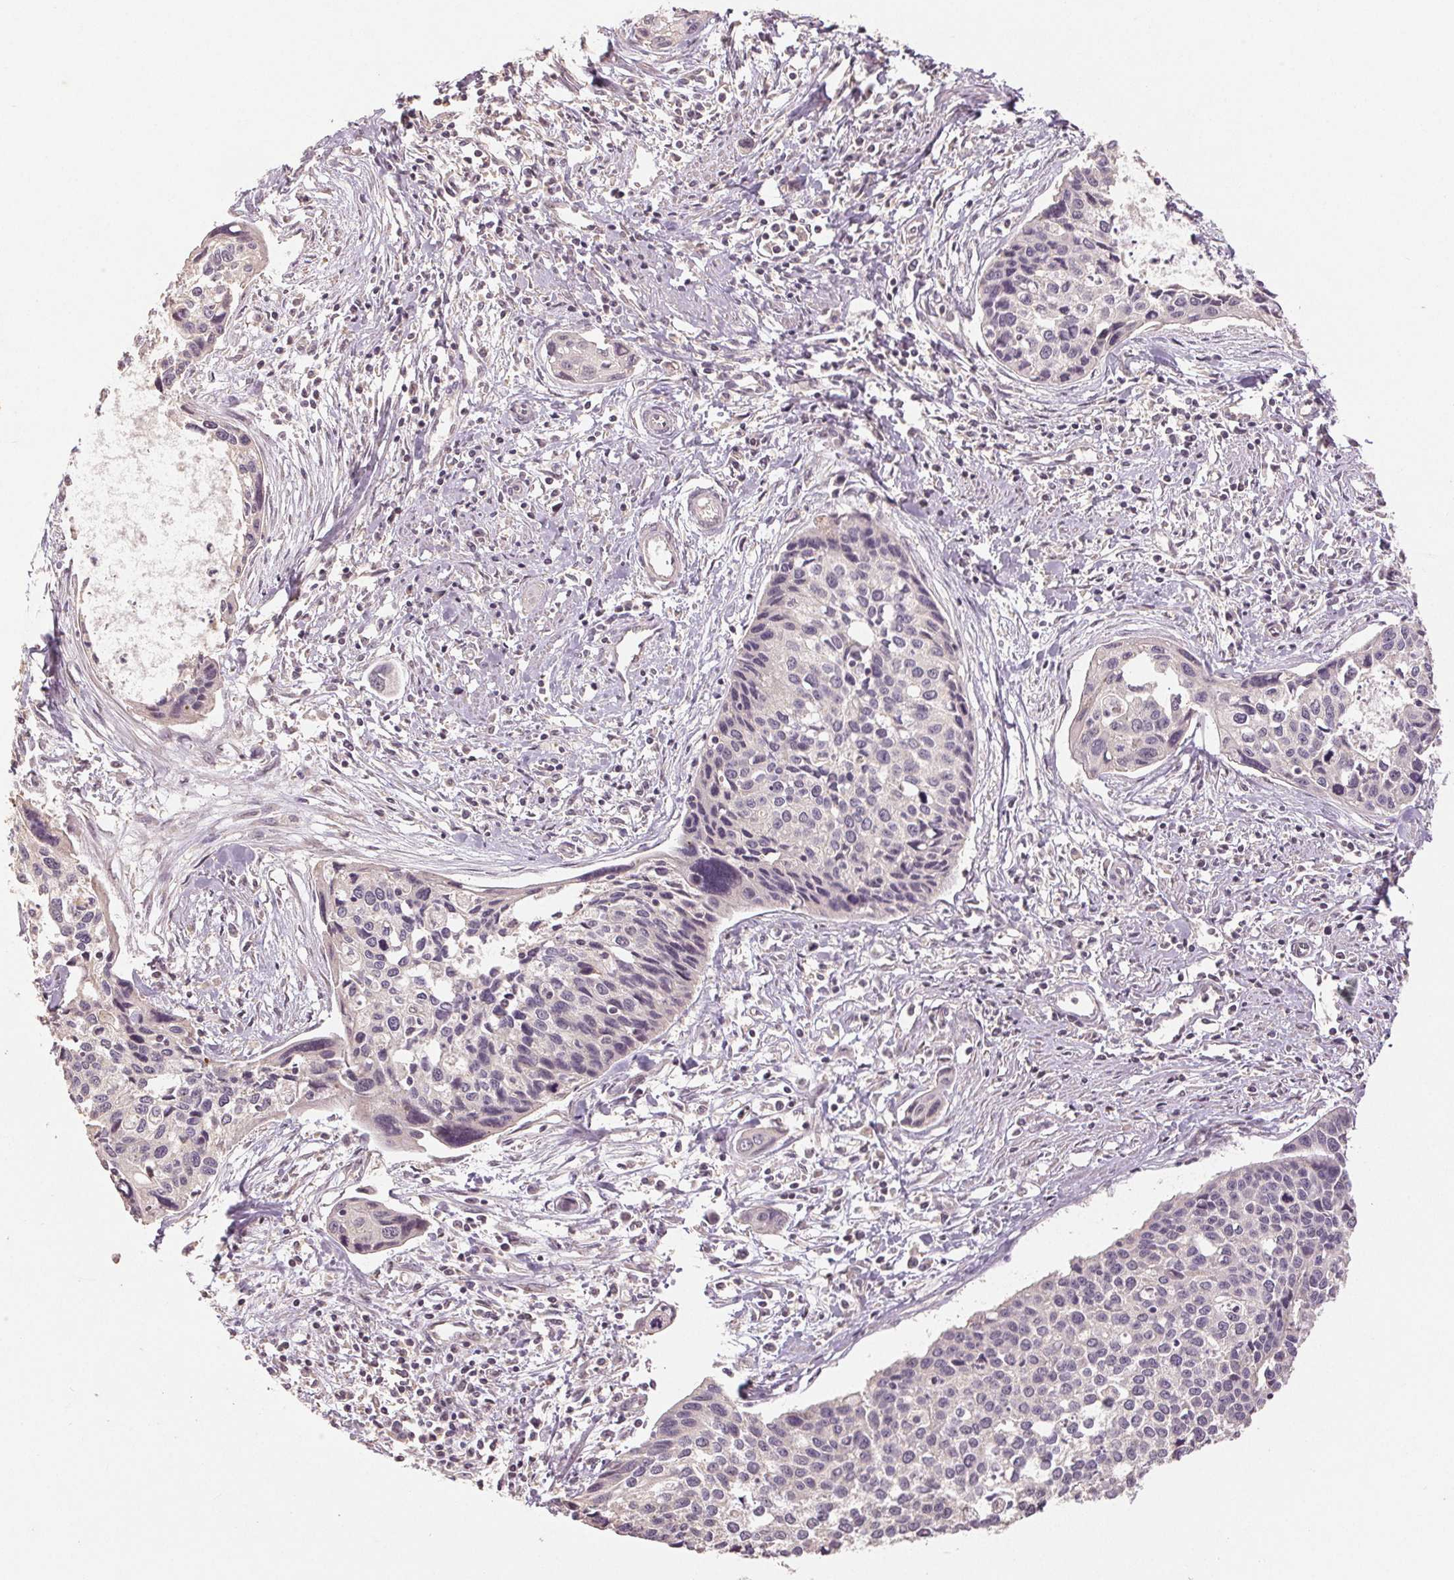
{"staining": {"intensity": "weak", "quantity": "<25%", "location": "nuclear"}, "tissue": "cervical cancer", "cell_type": "Tumor cells", "image_type": "cancer", "snomed": [{"axis": "morphology", "description": "Squamous cell carcinoma, NOS"}, {"axis": "topography", "description": "Cervix"}], "caption": "Photomicrograph shows no protein staining in tumor cells of cervical cancer (squamous cell carcinoma) tissue.", "gene": "COX14", "patient": {"sex": "female", "age": 31}}